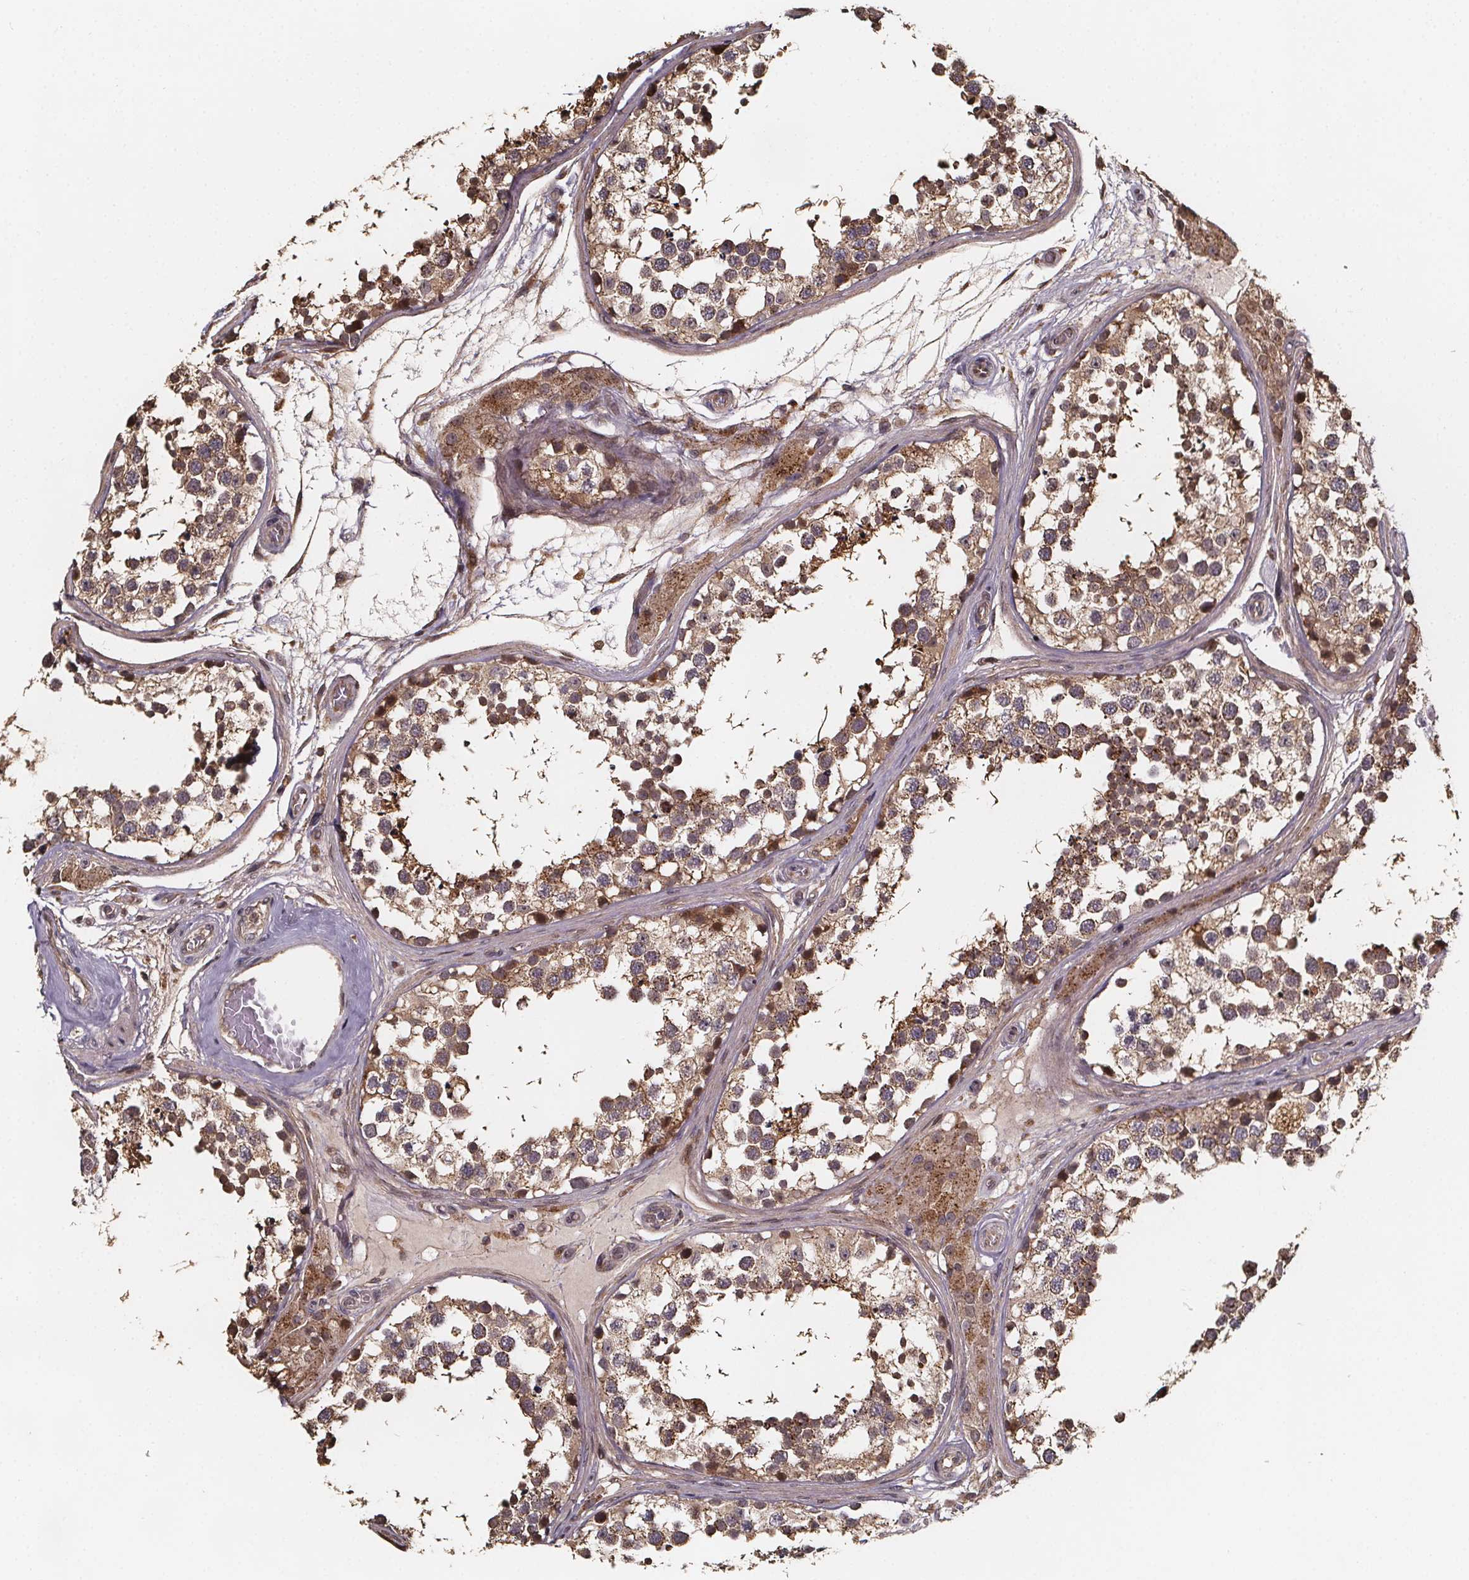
{"staining": {"intensity": "moderate", "quantity": "25%-75%", "location": "cytoplasmic/membranous"}, "tissue": "testis", "cell_type": "Cells in seminiferous ducts", "image_type": "normal", "snomed": [{"axis": "morphology", "description": "Normal tissue, NOS"}, {"axis": "morphology", "description": "Seminoma, NOS"}, {"axis": "topography", "description": "Testis"}], "caption": "A histopathology image of testis stained for a protein displays moderate cytoplasmic/membranous brown staining in cells in seminiferous ducts. (Stains: DAB (3,3'-diaminobenzidine) in brown, nuclei in blue, Microscopy: brightfield microscopy at high magnification).", "gene": "ZNF879", "patient": {"sex": "male", "age": 65}}